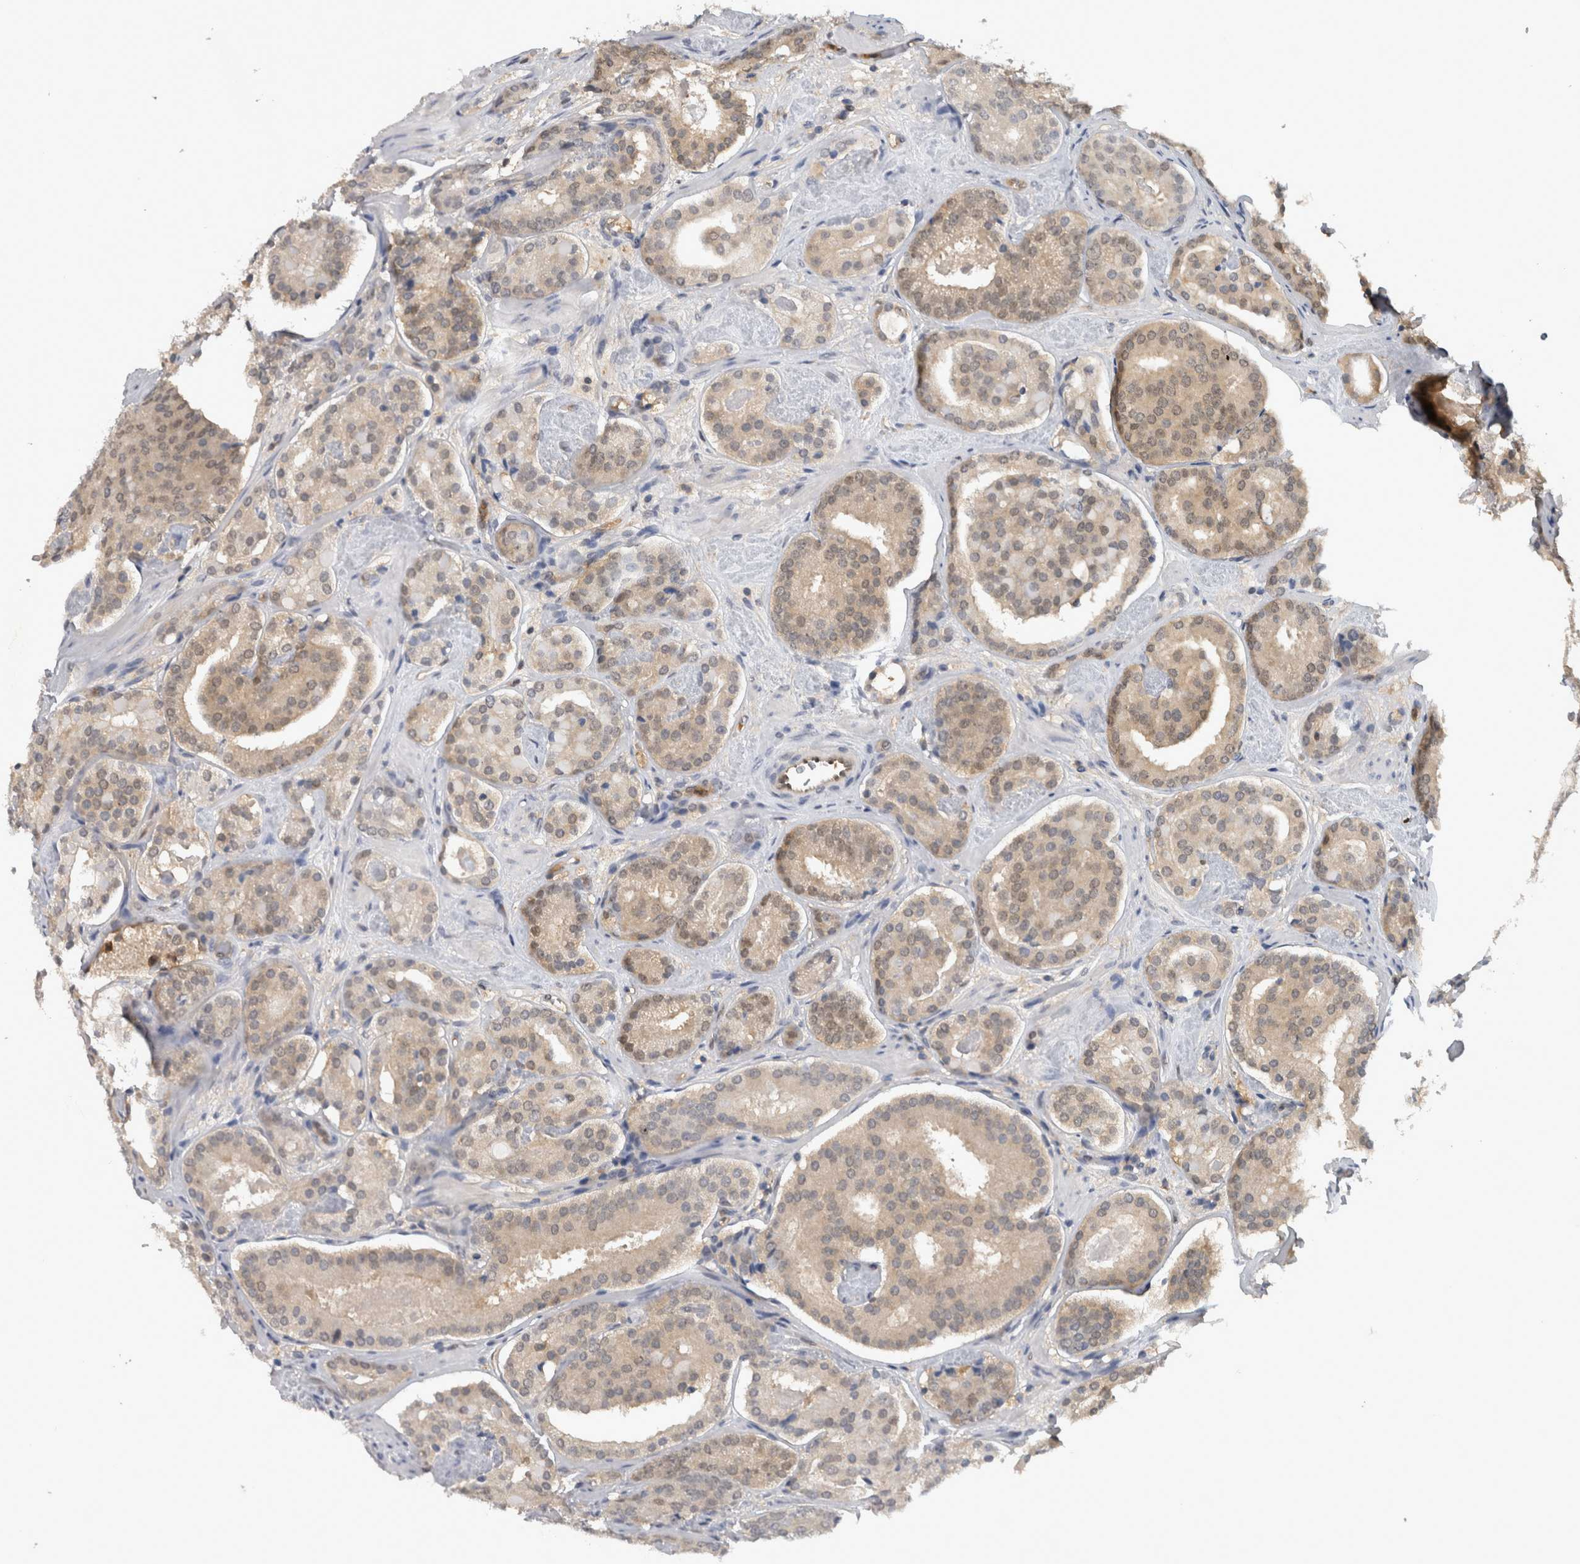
{"staining": {"intensity": "weak", "quantity": "25%-75%", "location": "cytoplasmic/membranous,nuclear"}, "tissue": "prostate cancer", "cell_type": "Tumor cells", "image_type": "cancer", "snomed": [{"axis": "morphology", "description": "Adenocarcinoma, Low grade"}, {"axis": "topography", "description": "Prostate"}], "caption": "IHC histopathology image of neoplastic tissue: human prostate adenocarcinoma (low-grade) stained using immunohistochemistry reveals low levels of weak protein expression localized specifically in the cytoplasmic/membranous and nuclear of tumor cells, appearing as a cytoplasmic/membranous and nuclear brown color.", "gene": "NAPRT", "patient": {"sex": "male", "age": 69}}